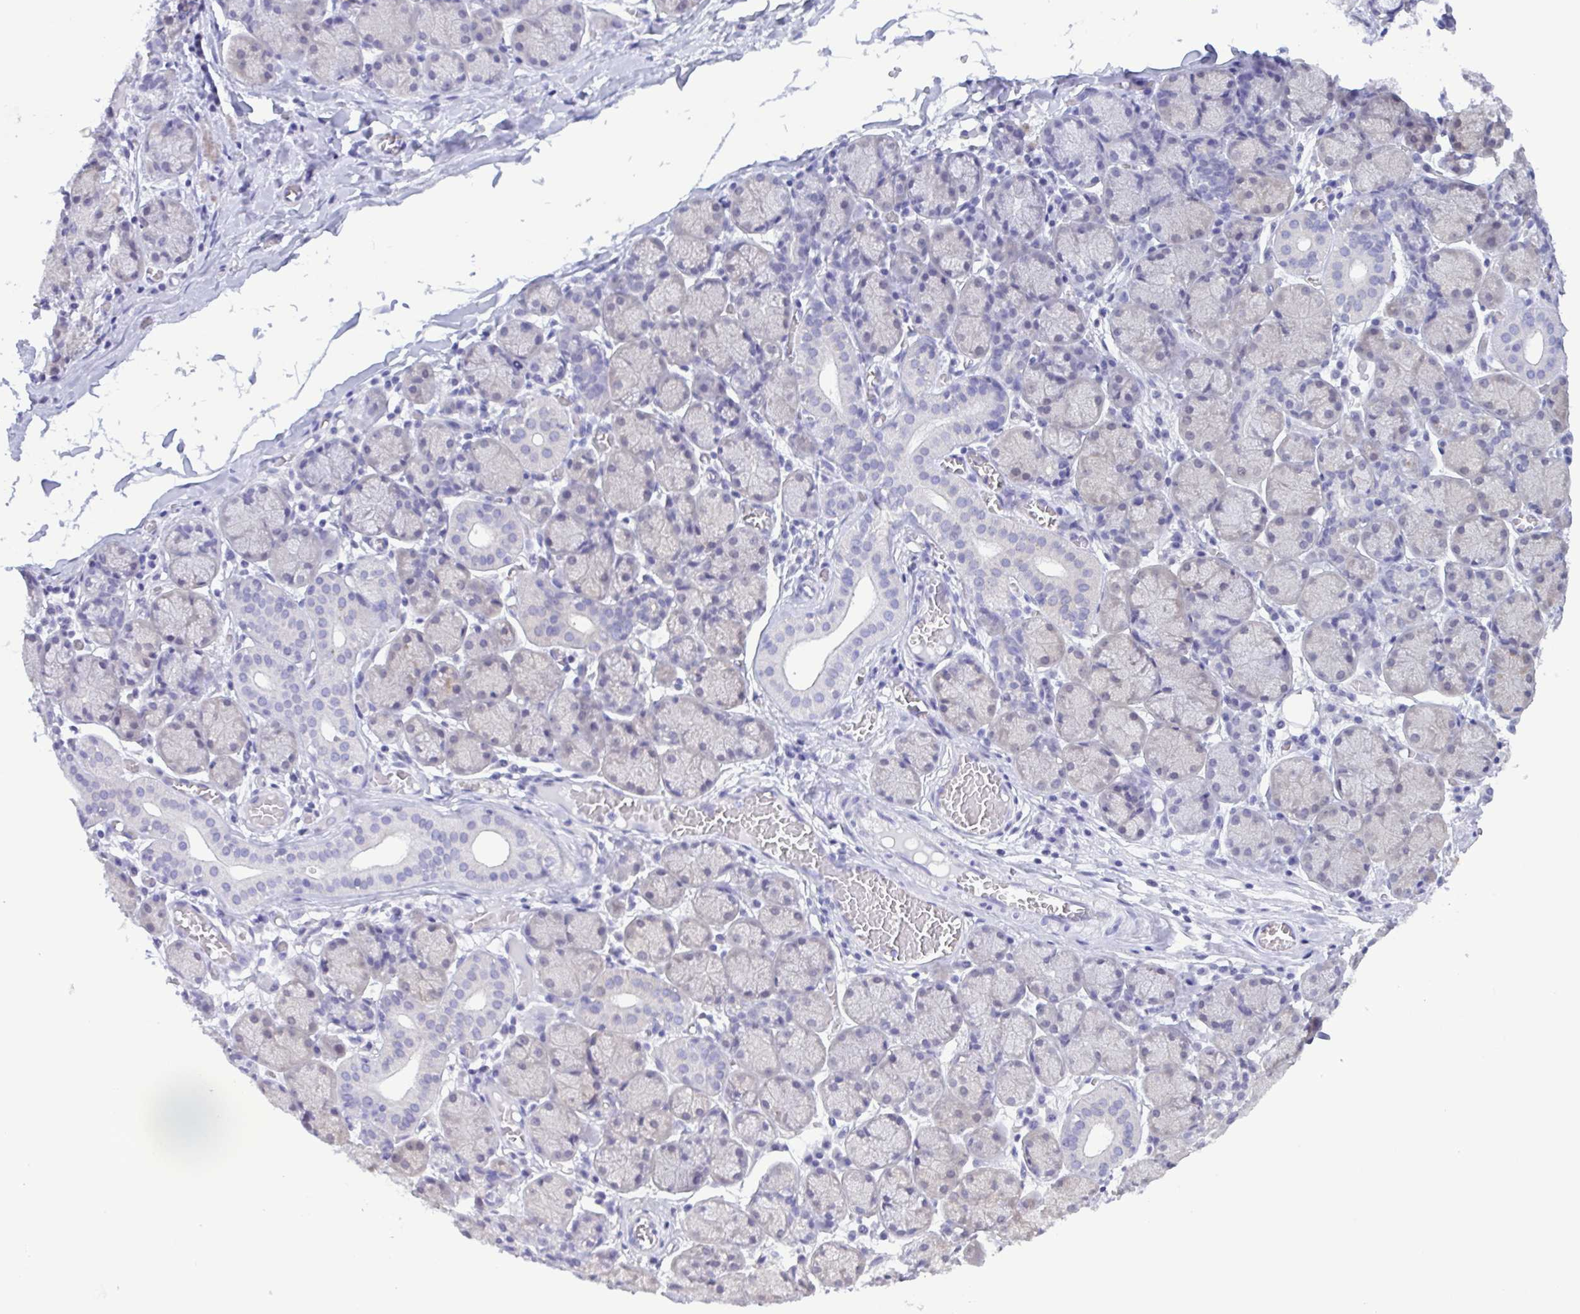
{"staining": {"intensity": "negative", "quantity": "none", "location": "none"}, "tissue": "salivary gland", "cell_type": "Glandular cells", "image_type": "normal", "snomed": [{"axis": "morphology", "description": "Normal tissue, NOS"}, {"axis": "topography", "description": "Salivary gland"}], "caption": "Image shows no protein positivity in glandular cells of normal salivary gland. (DAB (3,3'-diaminobenzidine) immunohistochemistry (IHC) with hematoxylin counter stain).", "gene": "LDHC", "patient": {"sex": "female", "age": 24}}